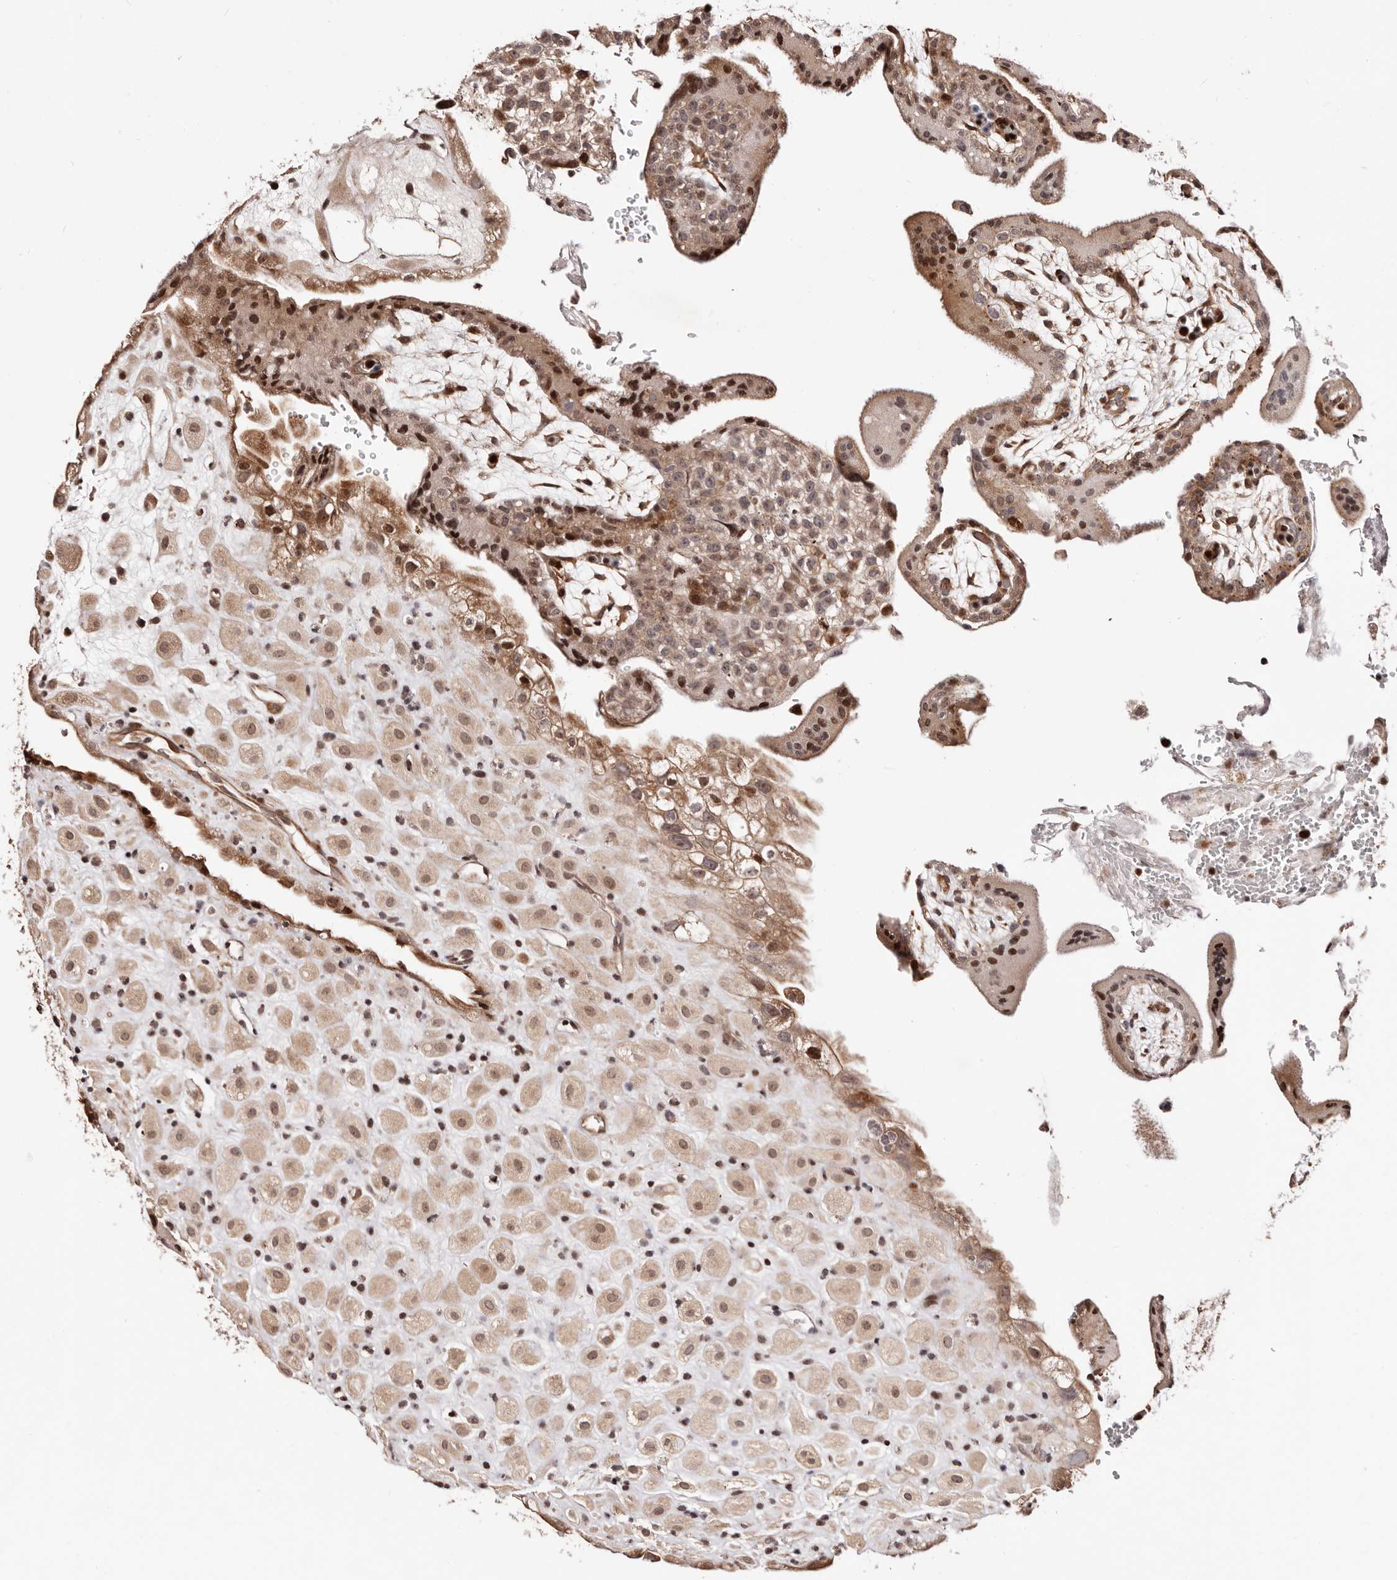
{"staining": {"intensity": "moderate", "quantity": ">75%", "location": "nuclear"}, "tissue": "placenta", "cell_type": "Decidual cells", "image_type": "normal", "snomed": [{"axis": "morphology", "description": "Normal tissue, NOS"}, {"axis": "topography", "description": "Placenta"}], "caption": "Unremarkable placenta exhibits moderate nuclear positivity in approximately >75% of decidual cells, visualized by immunohistochemistry.", "gene": "HIVEP3", "patient": {"sex": "female", "age": 35}}